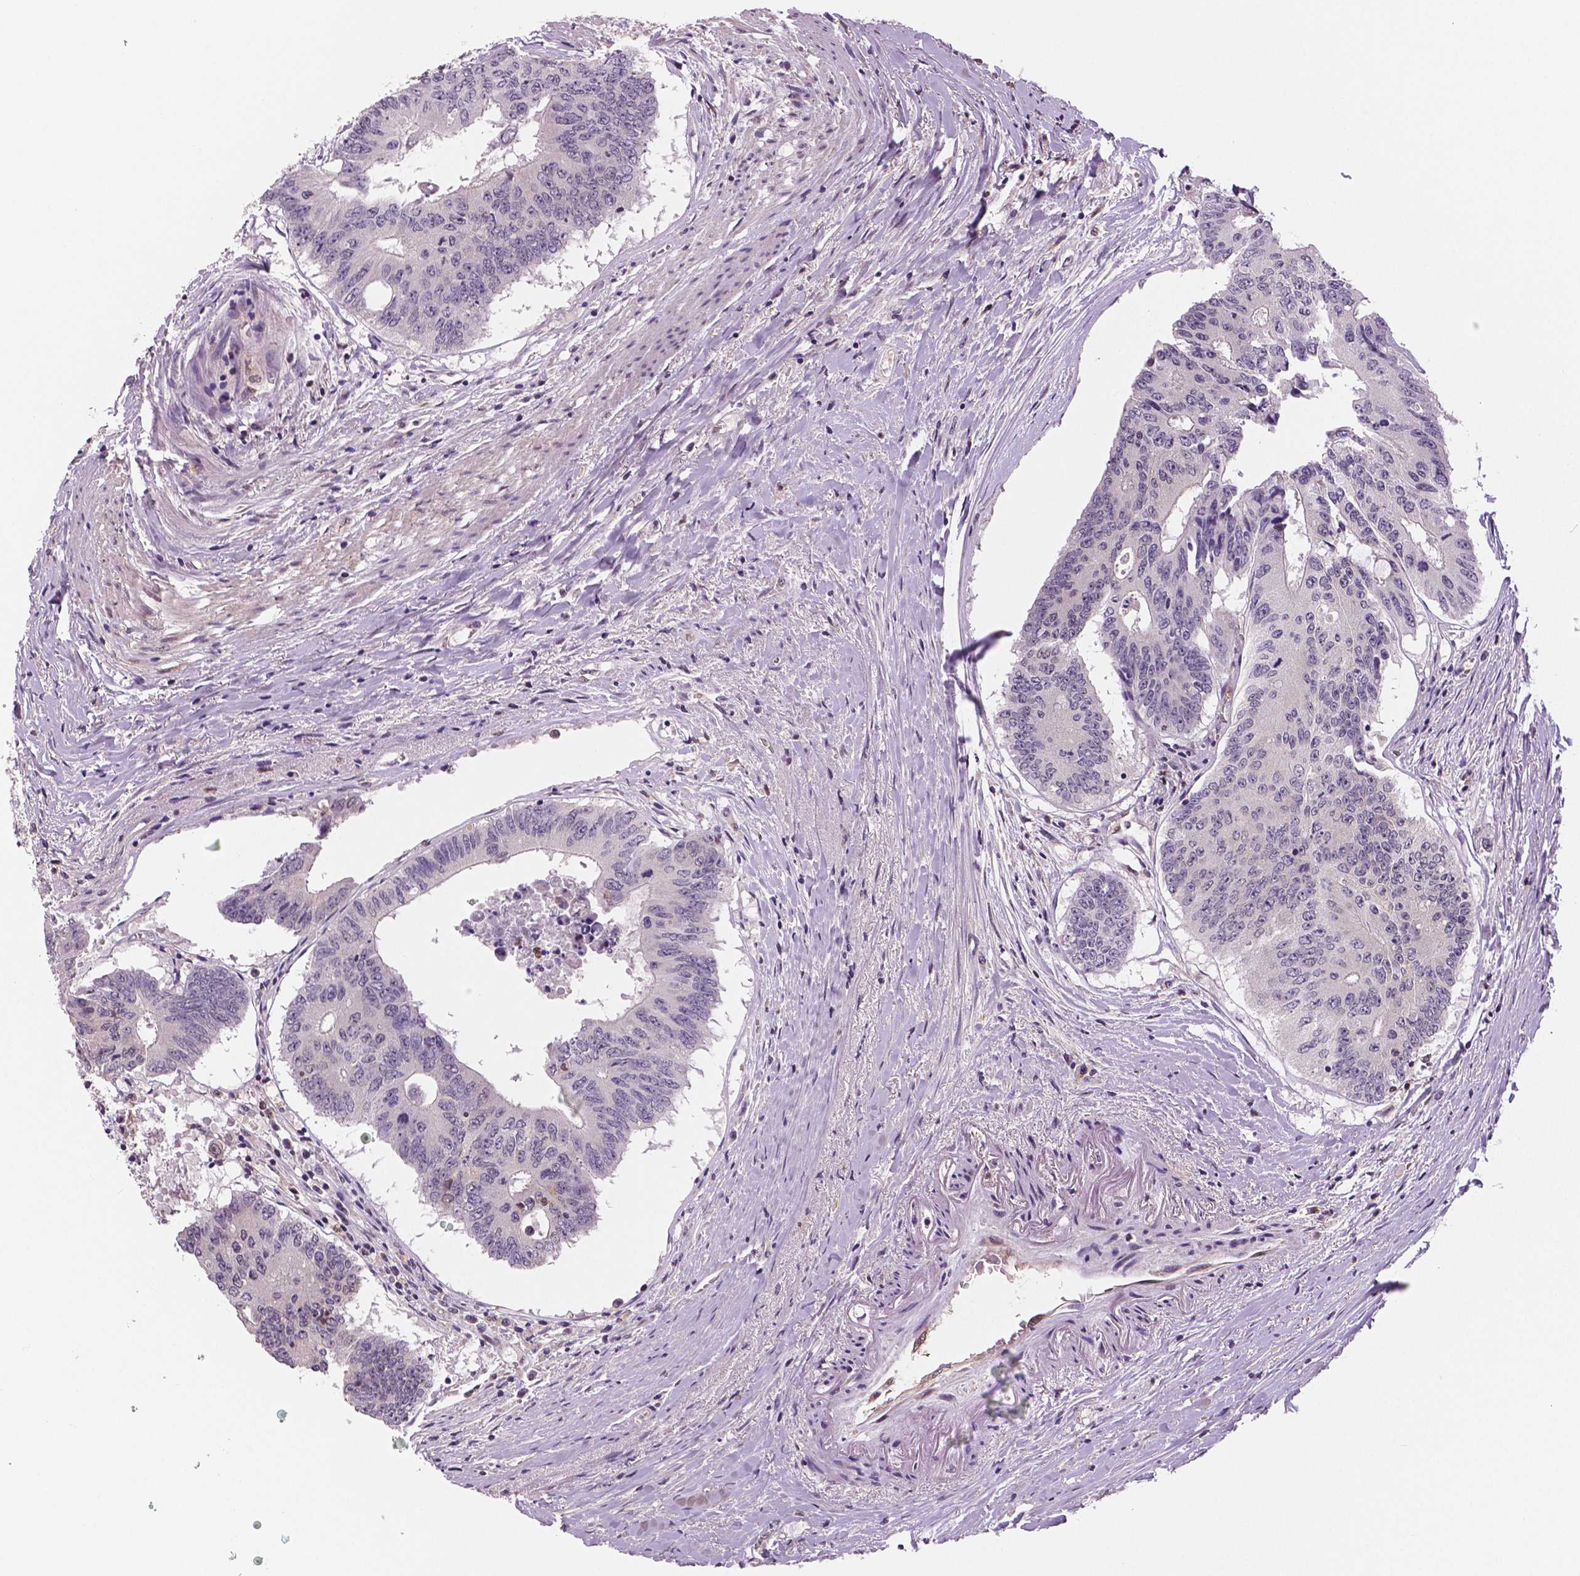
{"staining": {"intensity": "negative", "quantity": "none", "location": "none"}, "tissue": "colorectal cancer", "cell_type": "Tumor cells", "image_type": "cancer", "snomed": [{"axis": "morphology", "description": "Adenocarcinoma, NOS"}, {"axis": "topography", "description": "Rectum"}], "caption": "Immunohistochemistry of colorectal adenocarcinoma demonstrates no staining in tumor cells.", "gene": "STAT3", "patient": {"sex": "male", "age": 59}}